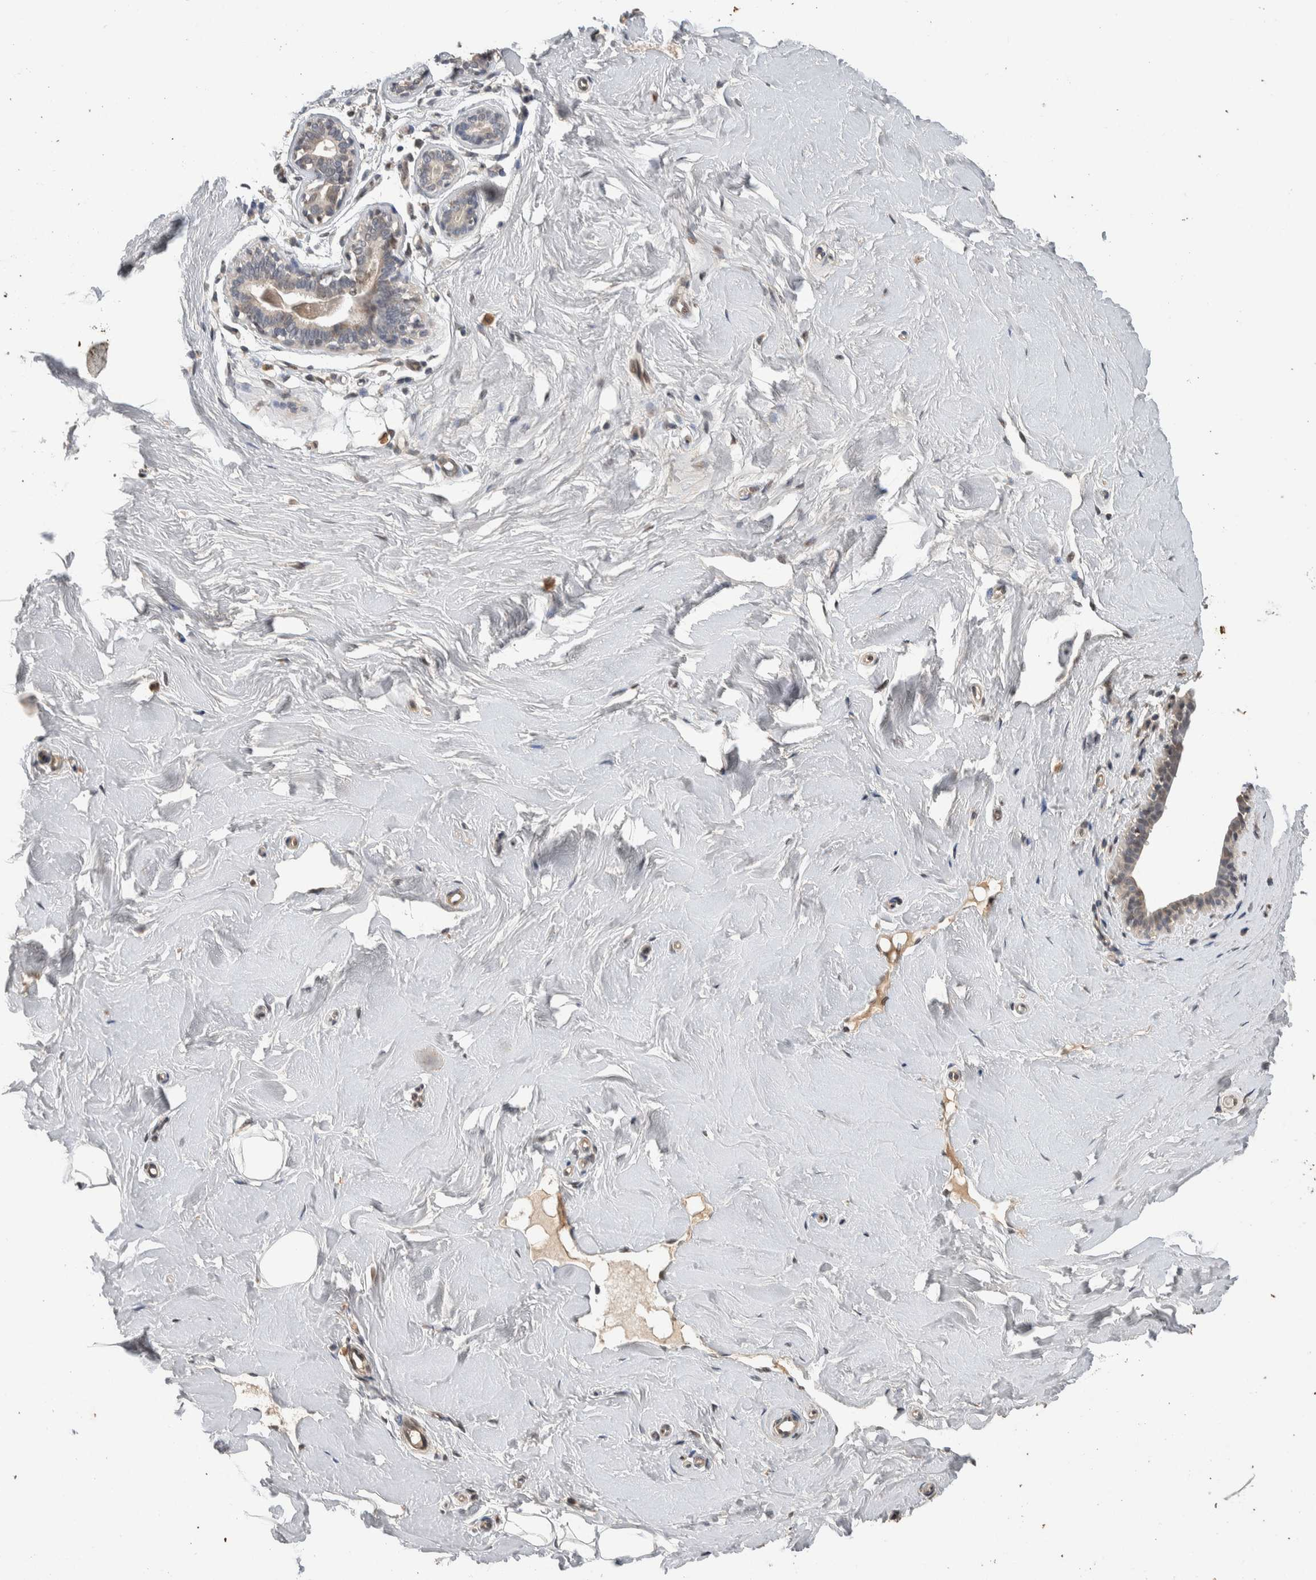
{"staining": {"intensity": "negative", "quantity": "none", "location": "none"}, "tissue": "breast", "cell_type": "Adipocytes", "image_type": "normal", "snomed": [{"axis": "morphology", "description": "Normal tissue, NOS"}, {"axis": "topography", "description": "Breast"}], "caption": "Immunohistochemistry (IHC) image of unremarkable human breast stained for a protein (brown), which exhibits no expression in adipocytes. (Brightfield microscopy of DAB (3,3'-diaminobenzidine) immunohistochemistry at high magnification).", "gene": "CYSRT1", "patient": {"sex": "female", "age": 23}}